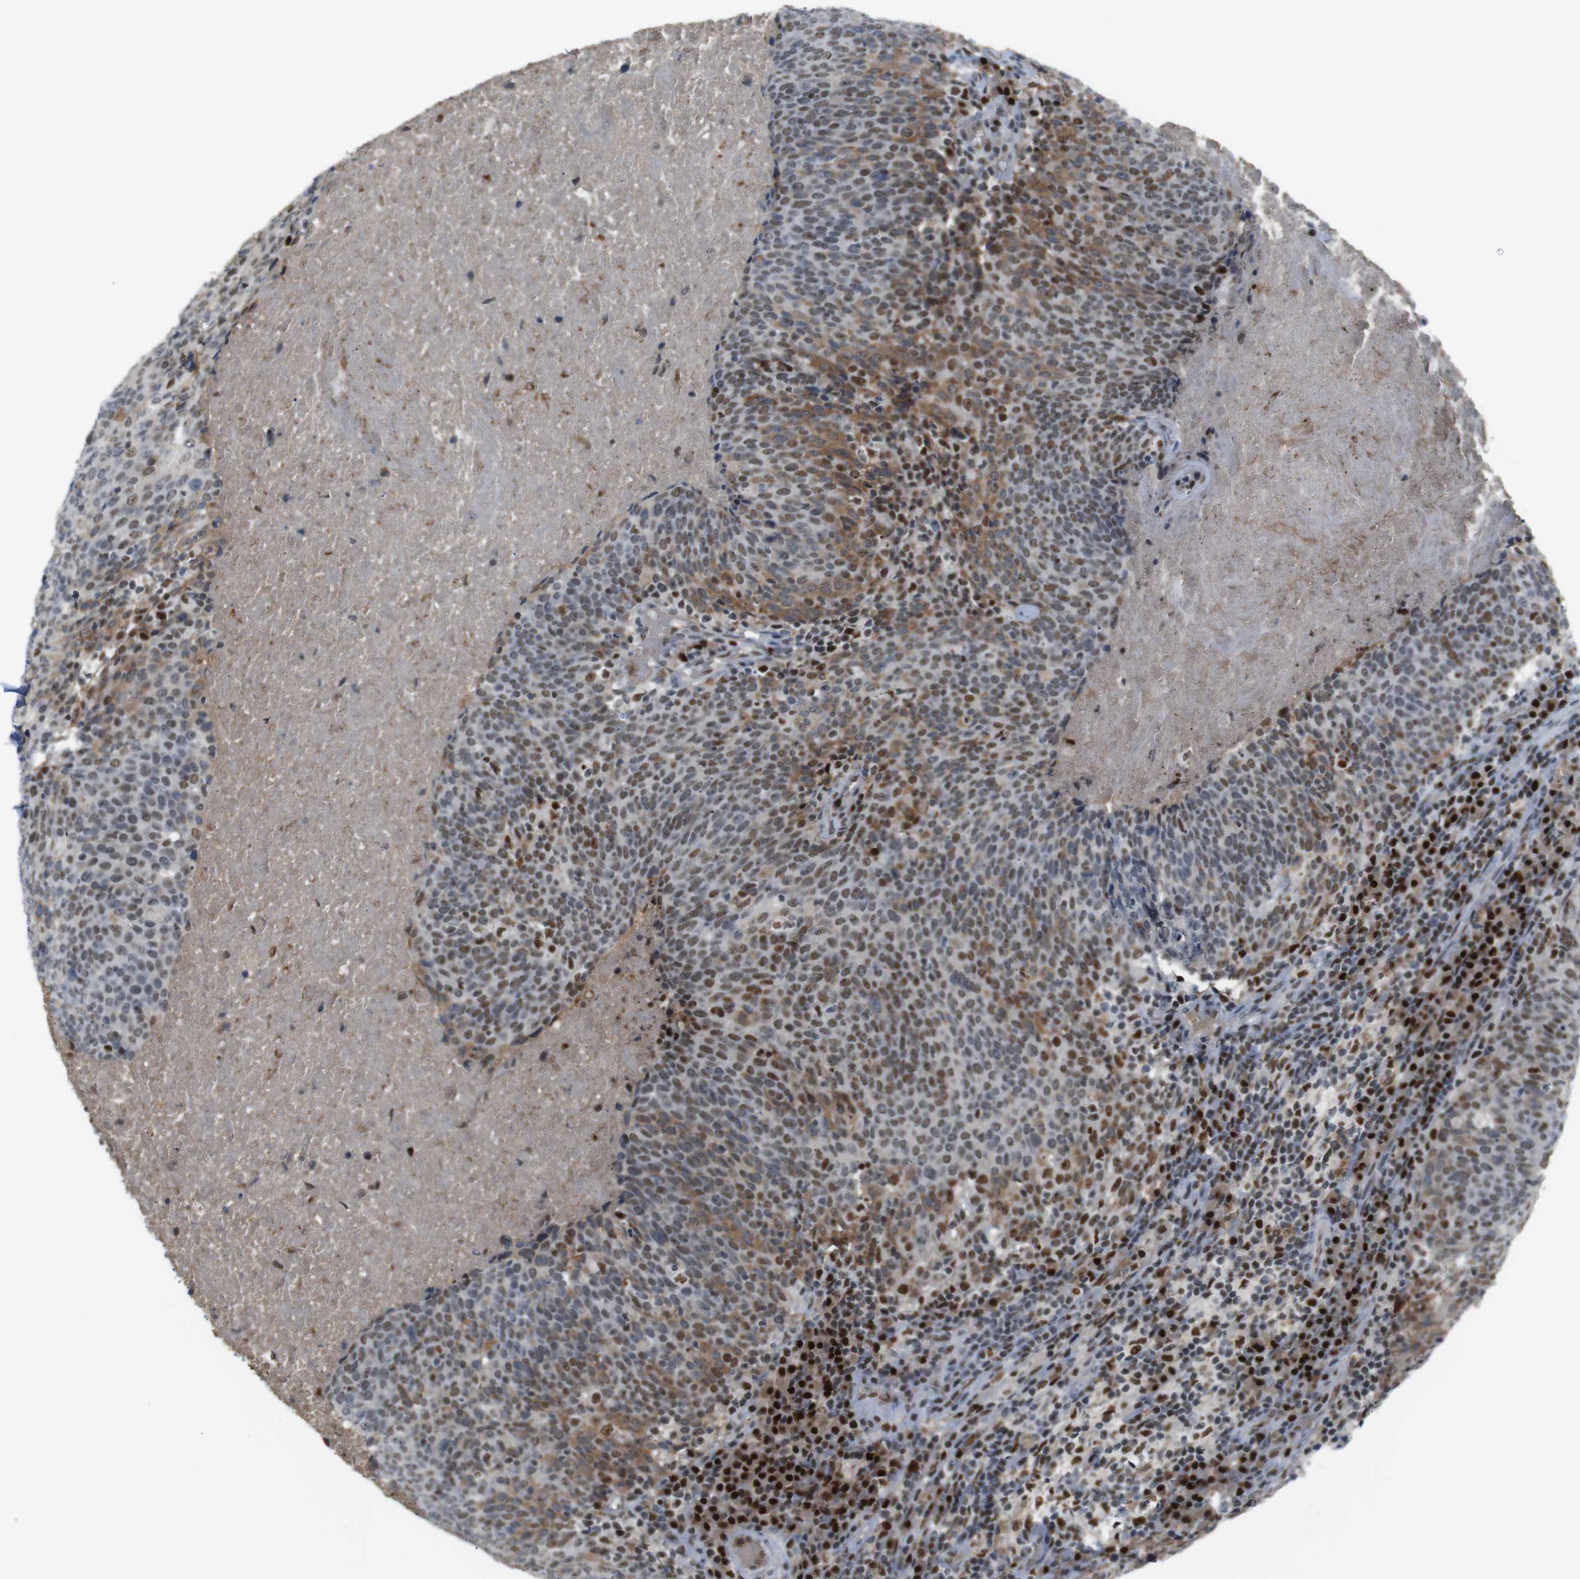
{"staining": {"intensity": "weak", "quantity": "25%-75%", "location": "nuclear"}, "tissue": "head and neck cancer", "cell_type": "Tumor cells", "image_type": "cancer", "snomed": [{"axis": "morphology", "description": "Squamous cell carcinoma, NOS"}, {"axis": "morphology", "description": "Squamous cell carcinoma, metastatic, NOS"}, {"axis": "topography", "description": "Lymph node"}, {"axis": "topography", "description": "Head-Neck"}], "caption": "Immunohistochemistry micrograph of neoplastic tissue: head and neck squamous cell carcinoma stained using immunohistochemistry exhibits low levels of weak protein expression localized specifically in the nuclear of tumor cells, appearing as a nuclear brown color.", "gene": "SUB1", "patient": {"sex": "male", "age": 62}}